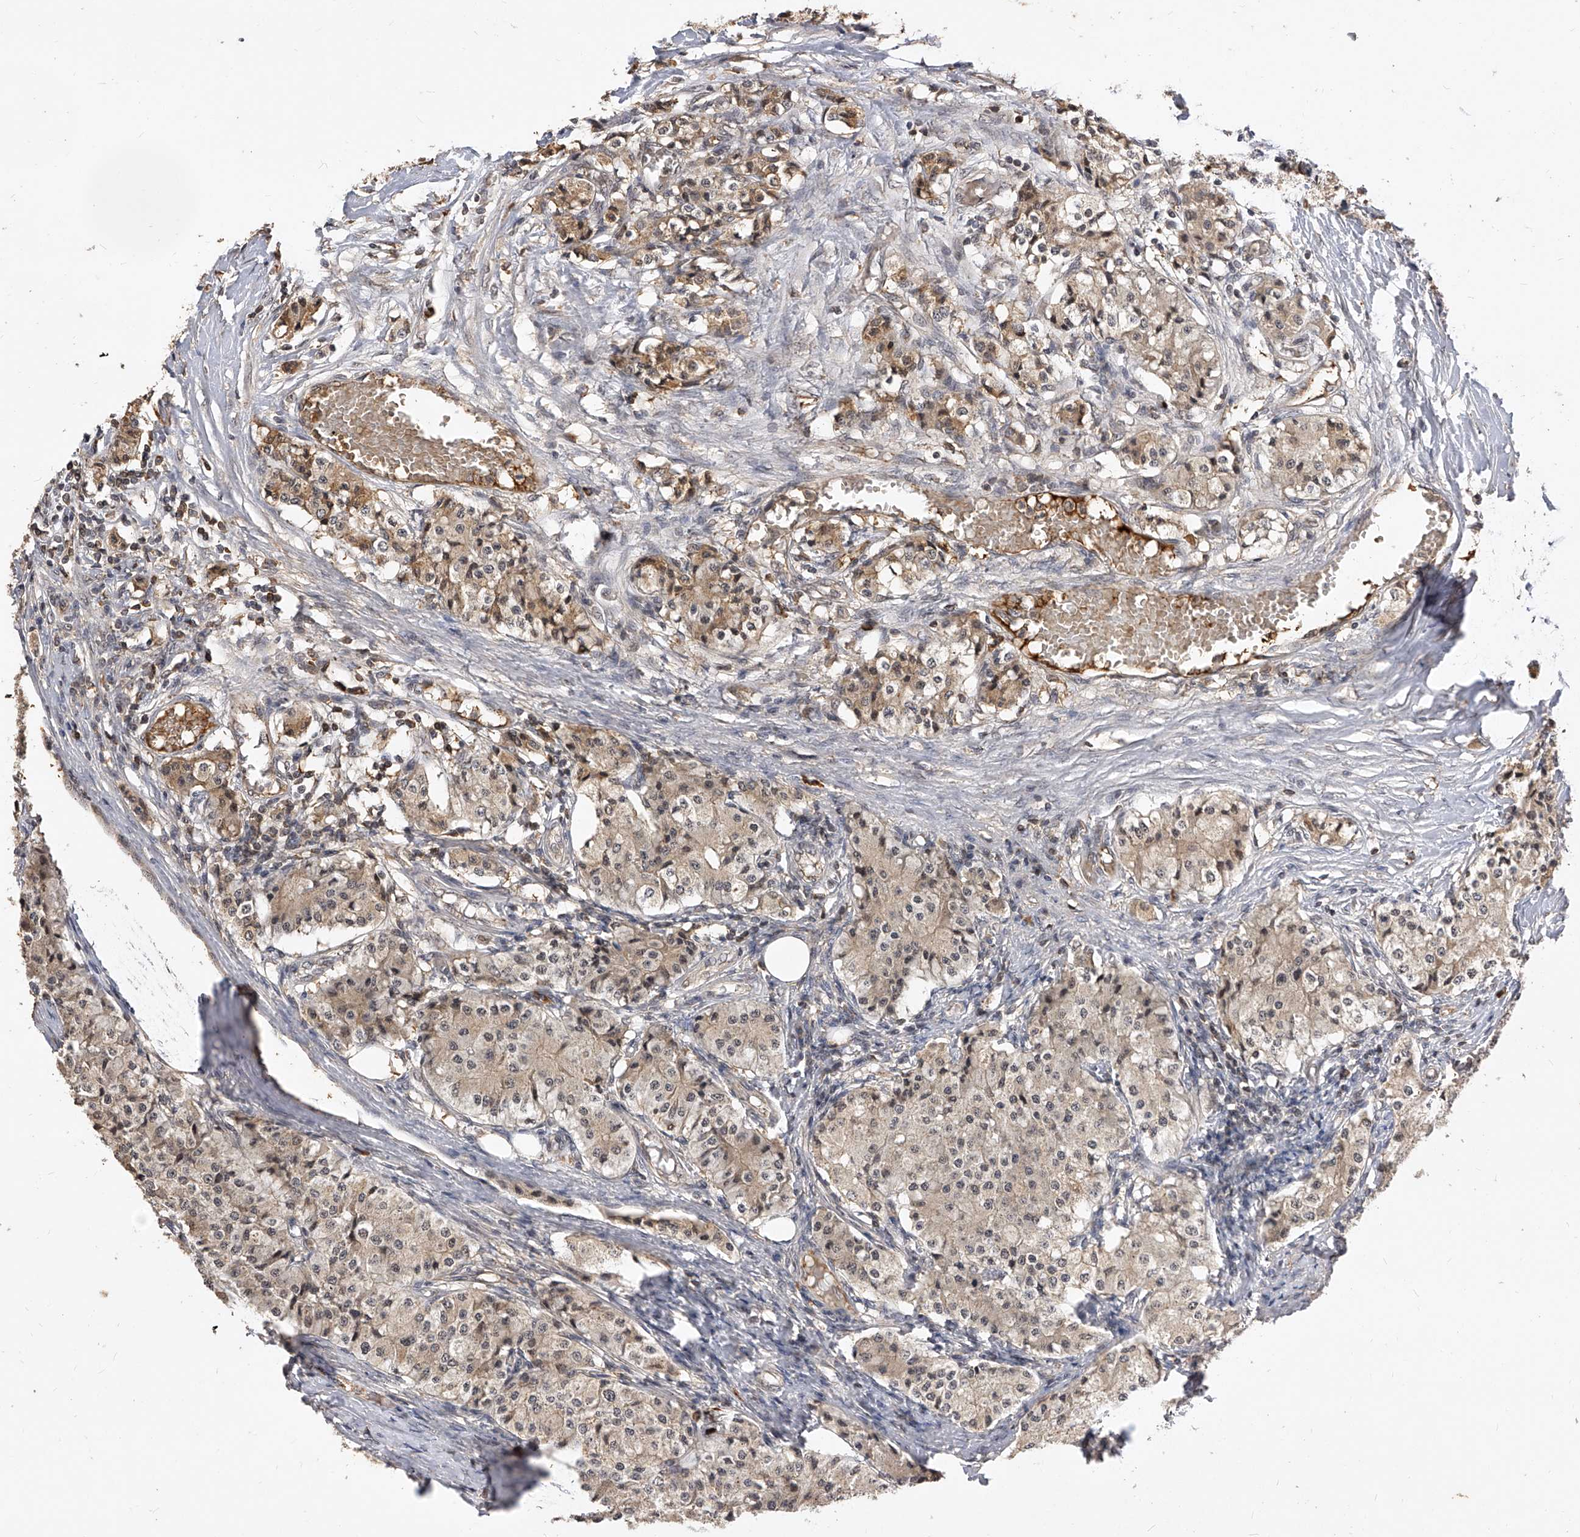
{"staining": {"intensity": "weak", "quantity": ">75%", "location": "cytoplasmic/membranous,nuclear"}, "tissue": "carcinoid", "cell_type": "Tumor cells", "image_type": "cancer", "snomed": [{"axis": "morphology", "description": "Carcinoid, malignant, NOS"}, {"axis": "topography", "description": "Colon"}], "caption": "Immunohistochemistry (IHC) staining of malignant carcinoid, which exhibits low levels of weak cytoplasmic/membranous and nuclear expression in about >75% of tumor cells indicating weak cytoplasmic/membranous and nuclear protein staining. The staining was performed using DAB (3,3'-diaminobenzidine) (brown) for protein detection and nuclei were counterstained in hematoxylin (blue).", "gene": "CFAP410", "patient": {"sex": "female", "age": 52}}